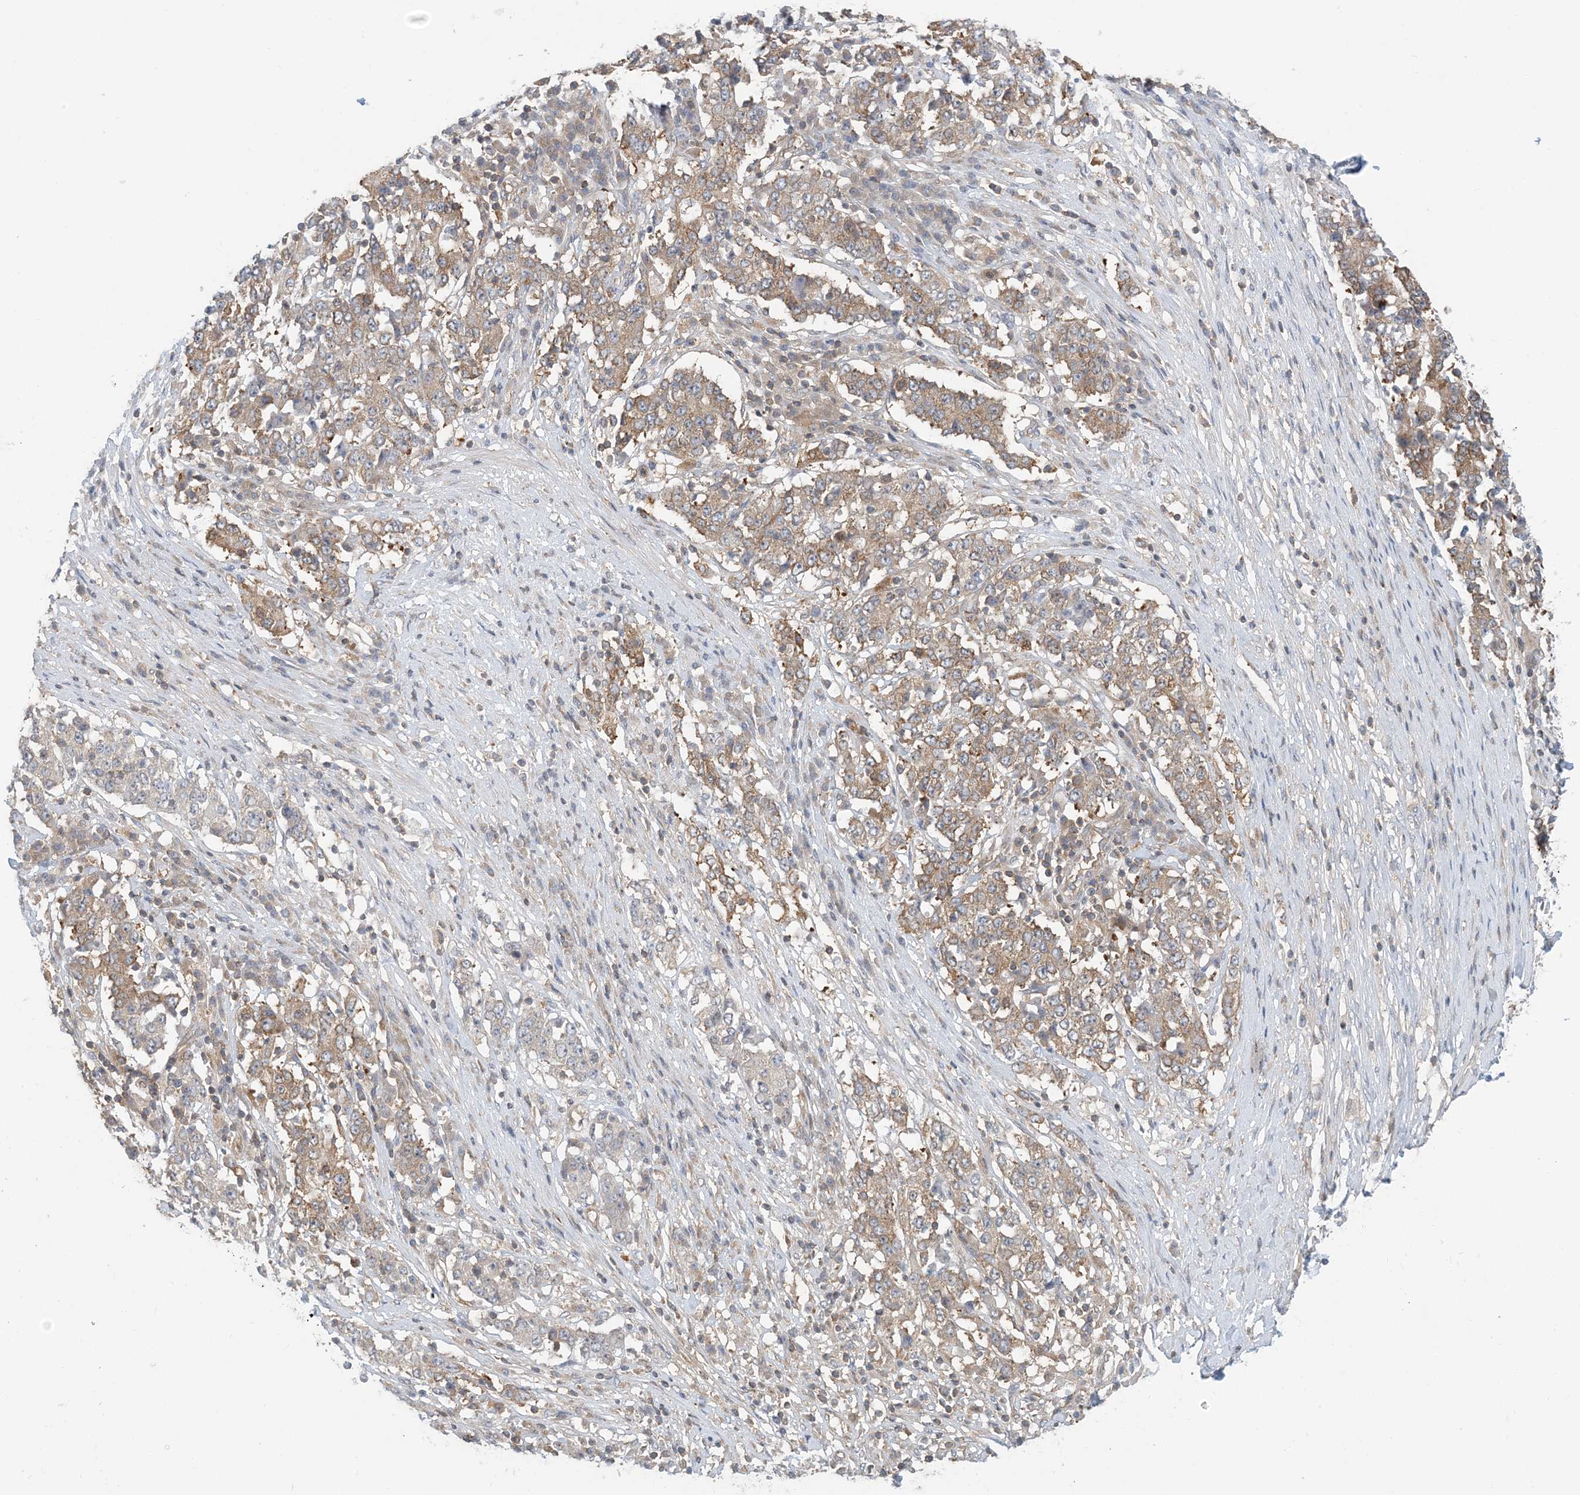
{"staining": {"intensity": "weak", "quantity": ">75%", "location": "cytoplasmic/membranous"}, "tissue": "stomach cancer", "cell_type": "Tumor cells", "image_type": "cancer", "snomed": [{"axis": "morphology", "description": "Adenocarcinoma, NOS"}, {"axis": "topography", "description": "Stomach"}], "caption": "Brown immunohistochemical staining in stomach cancer (adenocarcinoma) exhibits weak cytoplasmic/membranous expression in about >75% of tumor cells. Nuclei are stained in blue.", "gene": "ATP13A2", "patient": {"sex": "male", "age": 59}}